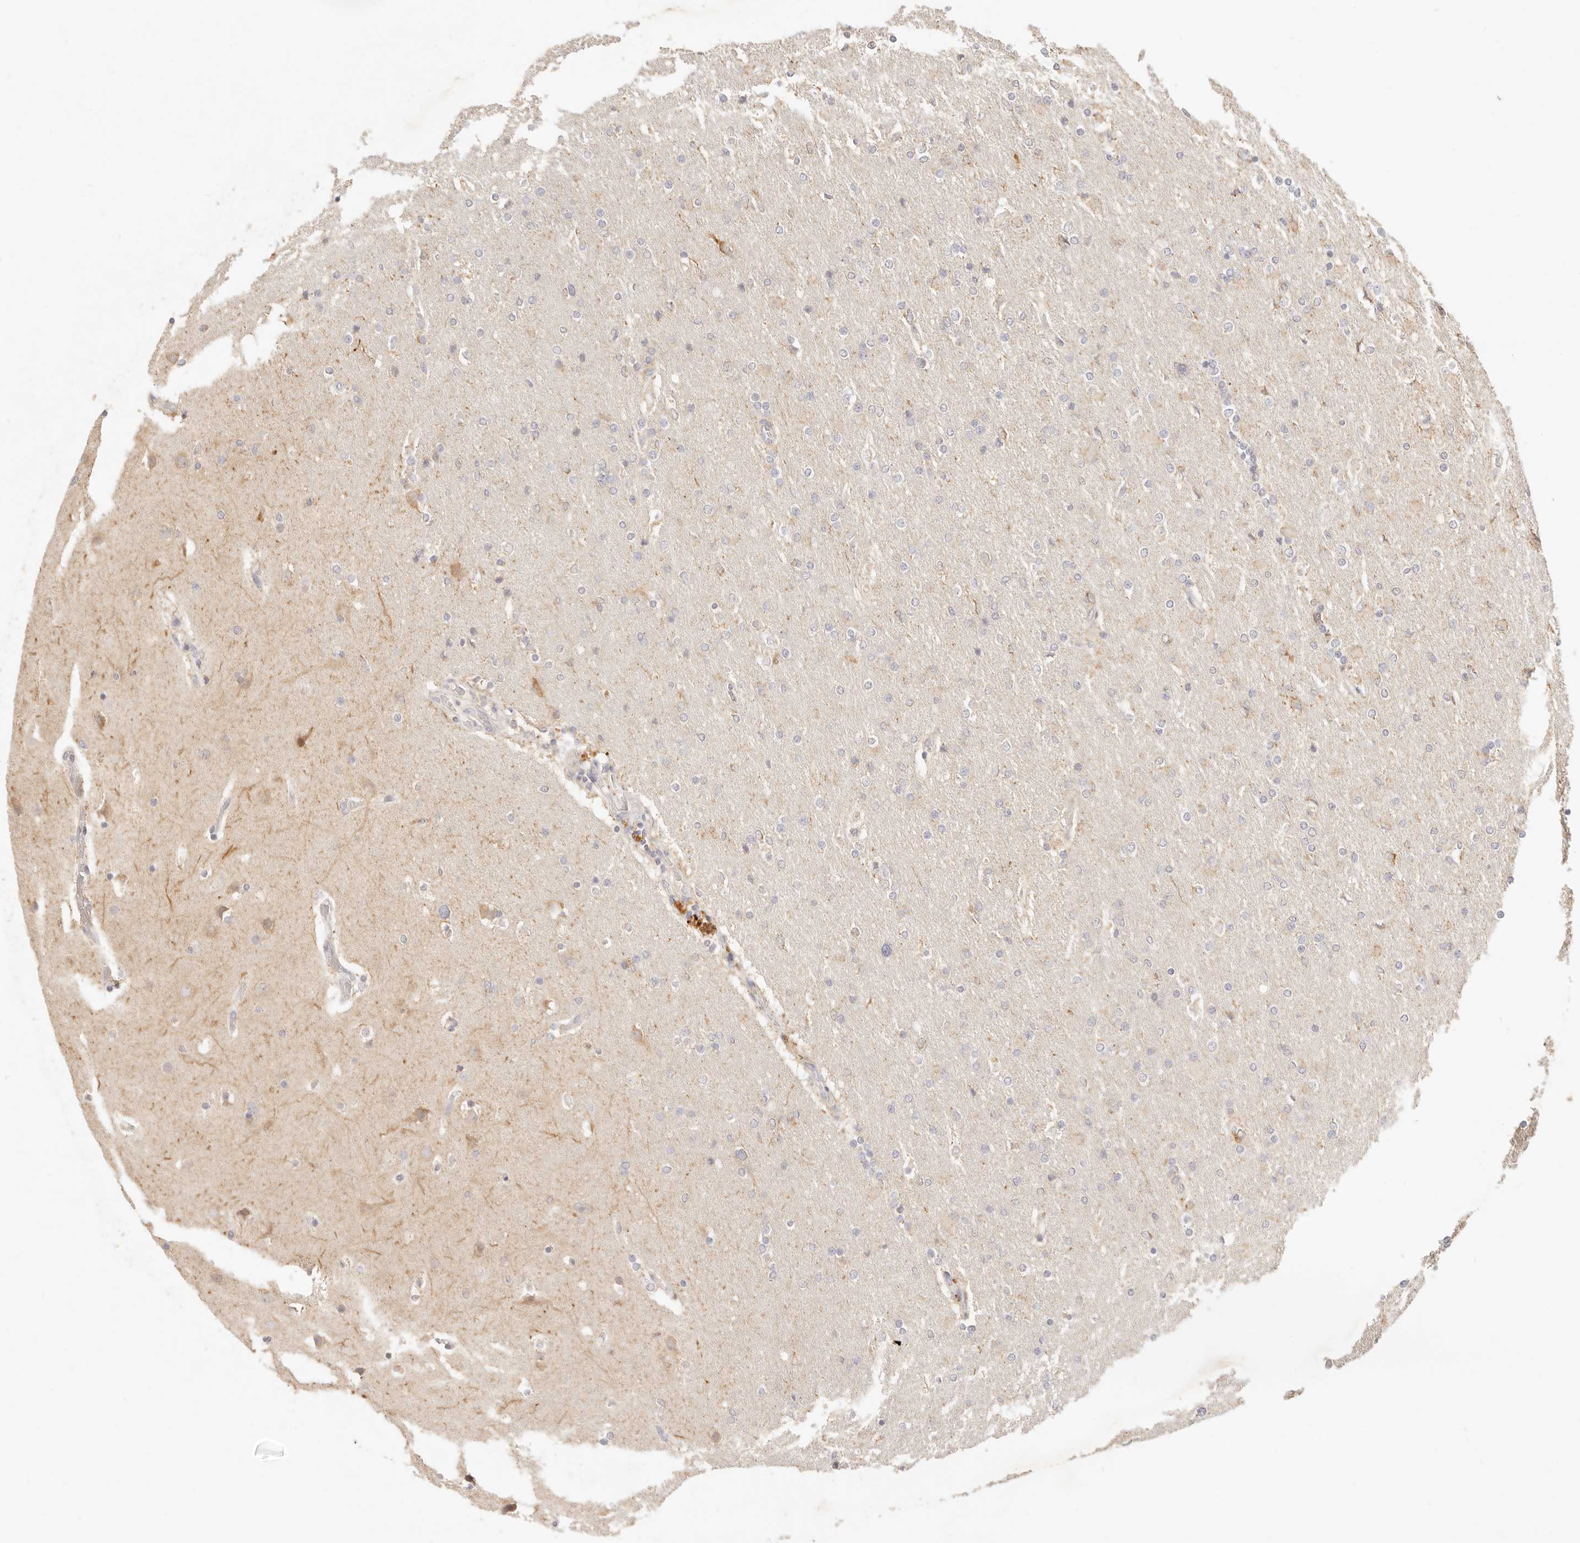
{"staining": {"intensity": "negative", "quantity": "none", "location": "none"}, "tissue": "glioma", "cell_type": "Tumor cells", "image_type": "cancer", "snomed": [{"axis": "morphology", "description": "Glioma, malignant, High grade"}, {"axis": "topography", "description": "Cerebral cortex"}], "caption": "This is a image of immunohistochemistry staining of malignant glioma (high-grade), which shows no expression in tumor cells.", "gene": "CPLANE2", "patient": {"sex": "female", "age": 36}}